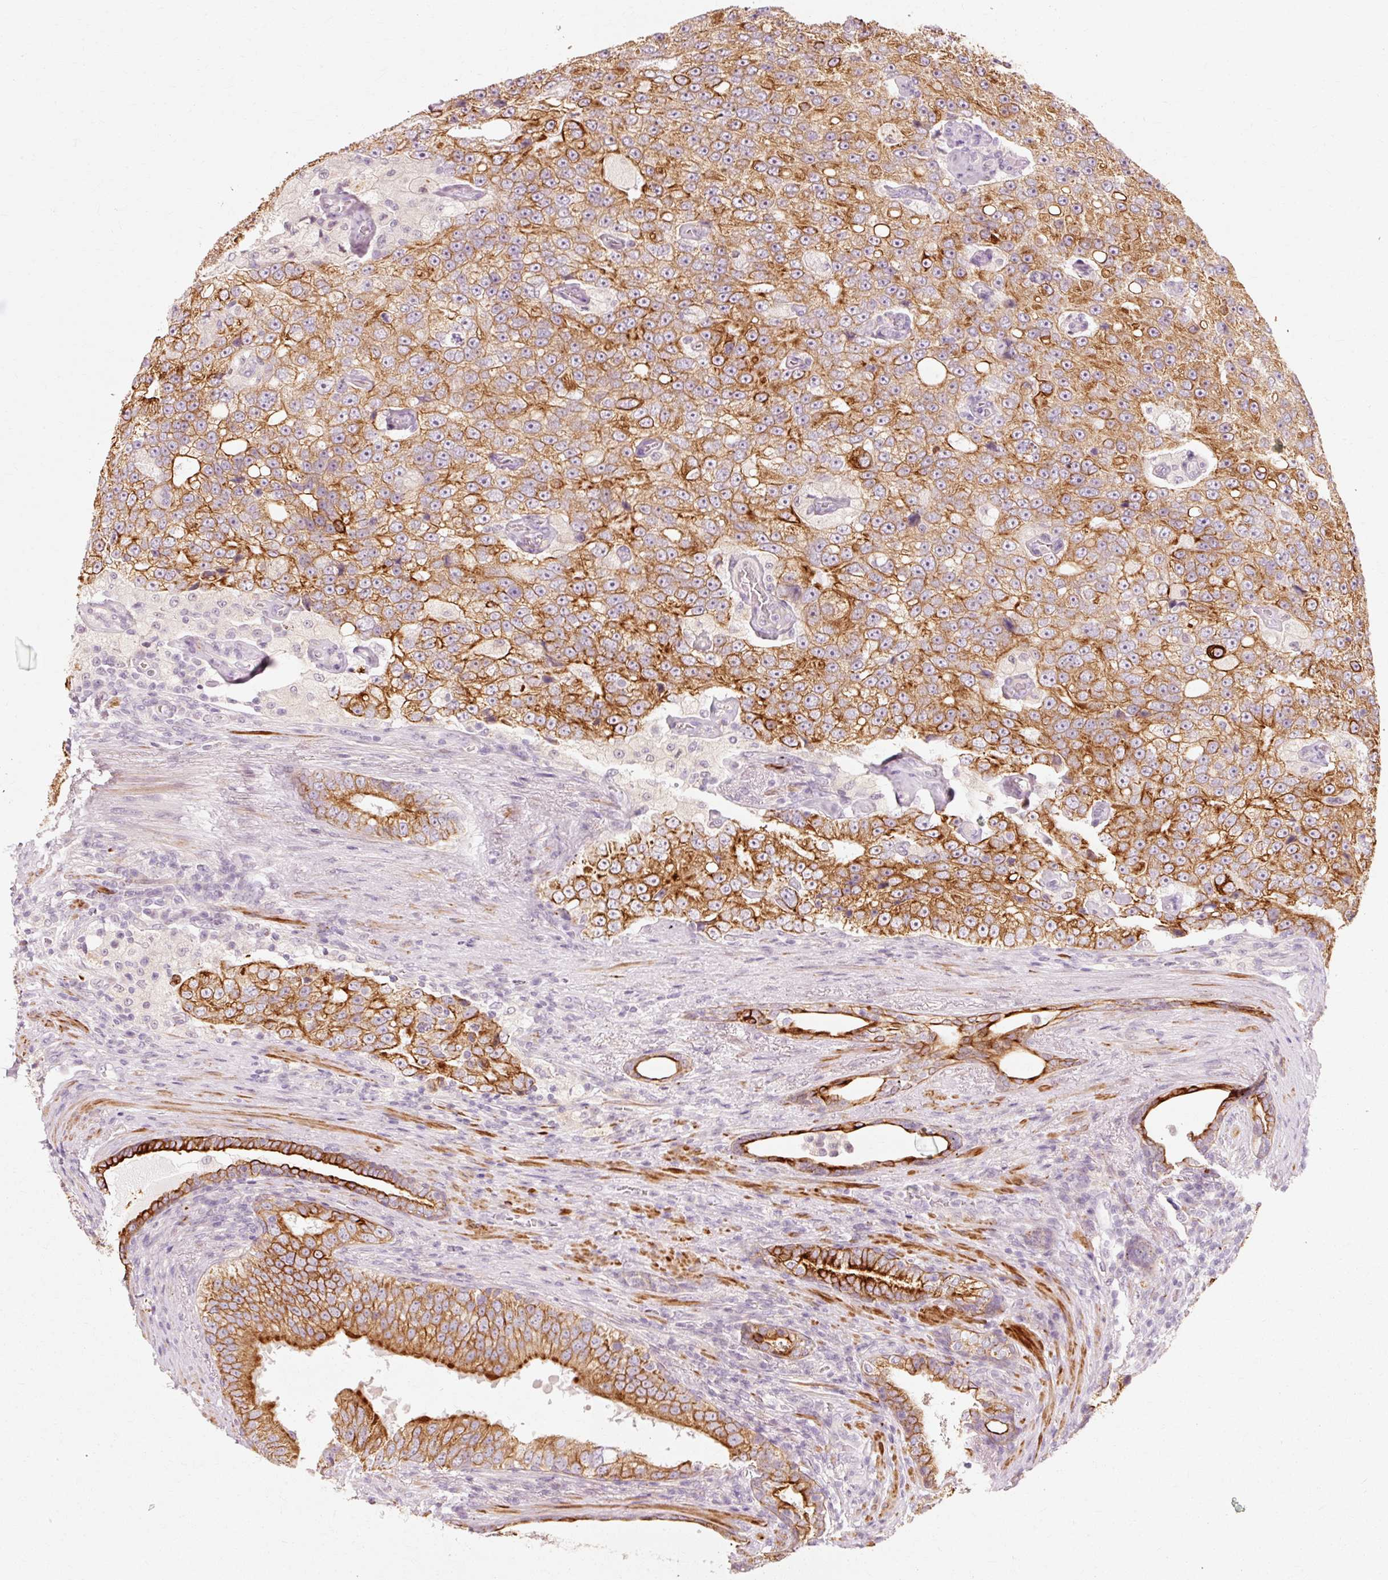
{"staining": {"intensity": "strong", "quantity": ">75%", "location": "cytoplasmic/membranous"}, "tissue": "prostate cancer", "cell_type": "Tumor cells", "image_type": "cancer", "snomed": [{"axis": "morphology", "description": "Adenocarcinoma, High grade"}, {"axis": "topography", "description": "Prostate"}], "caption": "There is high levels of strong cytoplasmic/membranous staining in tumor cells of high-grade adenocarcinoma (prostate), as demonstrated by immunohistochemical staining (brown color).", "gene": "TRIM73", "patient": {"sex": "male", "age": 70}}